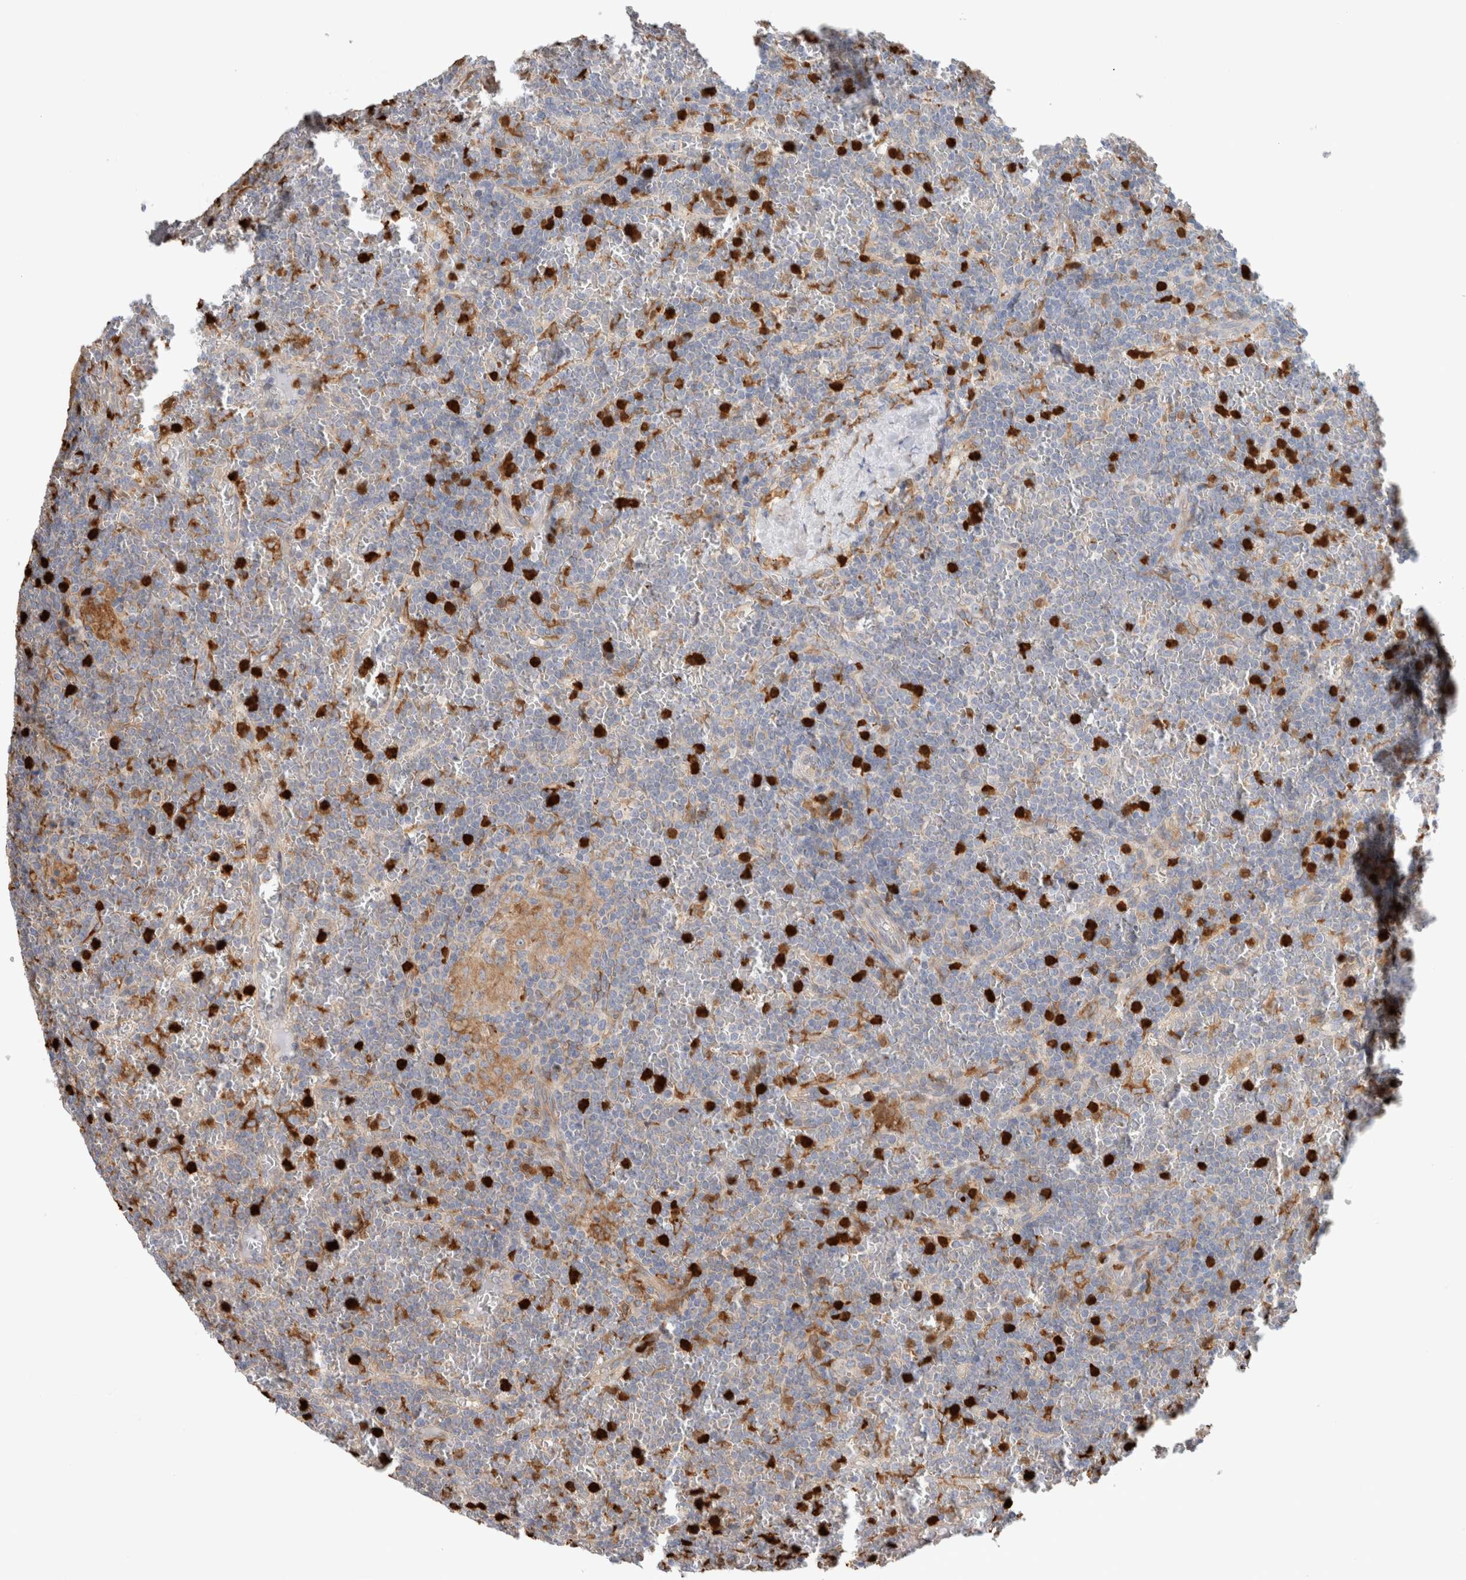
{"staining": {"intensity": "negative", "quantity": "none", "location": "none"}, "tissue": "lymphoma", "cell_type": "Tumor cells", "image_type": "cancer", "snomed": [{"axis": "morphology", "description": "Malignant lymphoma, non-Hodgkin's type, Low grade"}, {"axis": "topography", "description": "Spleen"}], "caption": "There is no significant positivity in tumor cells of lymphoma. (Brightfield microscopy of DAB (3,3'-diaminobenzidine) immunohistochemistry at high magnification).", "gene": "P4HA1", "patient": {"sex": "female", "age": 19}}